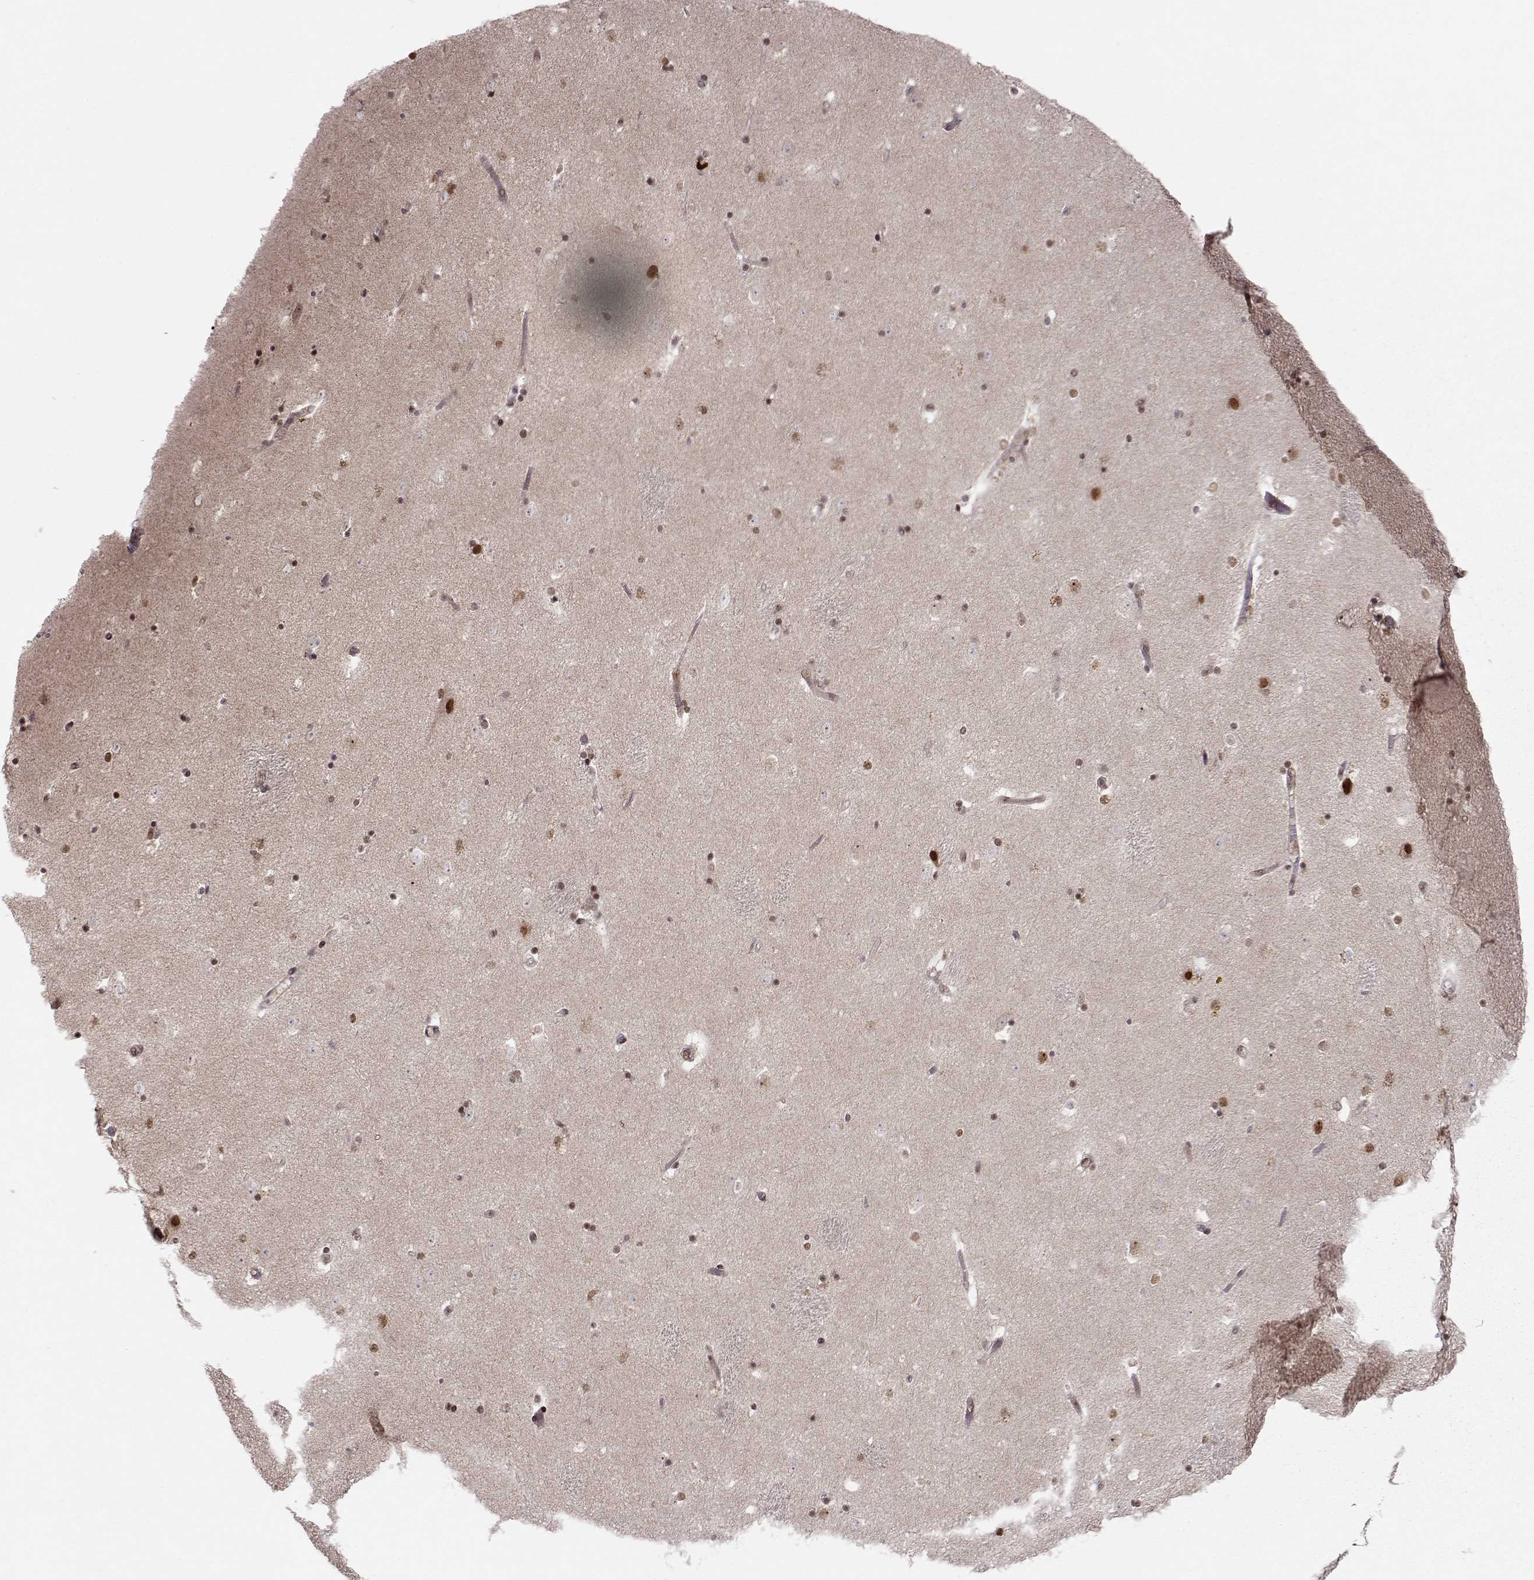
{"staining": {"intensity": "strong", "quantity": "<25%", "location": "nuclear"}, "tissue": "caudate", "cell_type": "Glial cells", "image_type": "normal", "snomed": [{"axis": "morphology", "description": "Normal tissue, NOS"}, {"axis": "topography", "description": "Lateral ventricle wall"}], "caption": "The histopathology image shows immunohistochemical staining of normal caudate. There is strong nuclear positivity is appreciated in about <25% of glial cells. The staining was performed using DAB, with brown indicating positive protein expression. Nuclei are stained blue with hematoxylin.", "gene": "RAI1", "patient": {"sex": "male", "age": 51}}